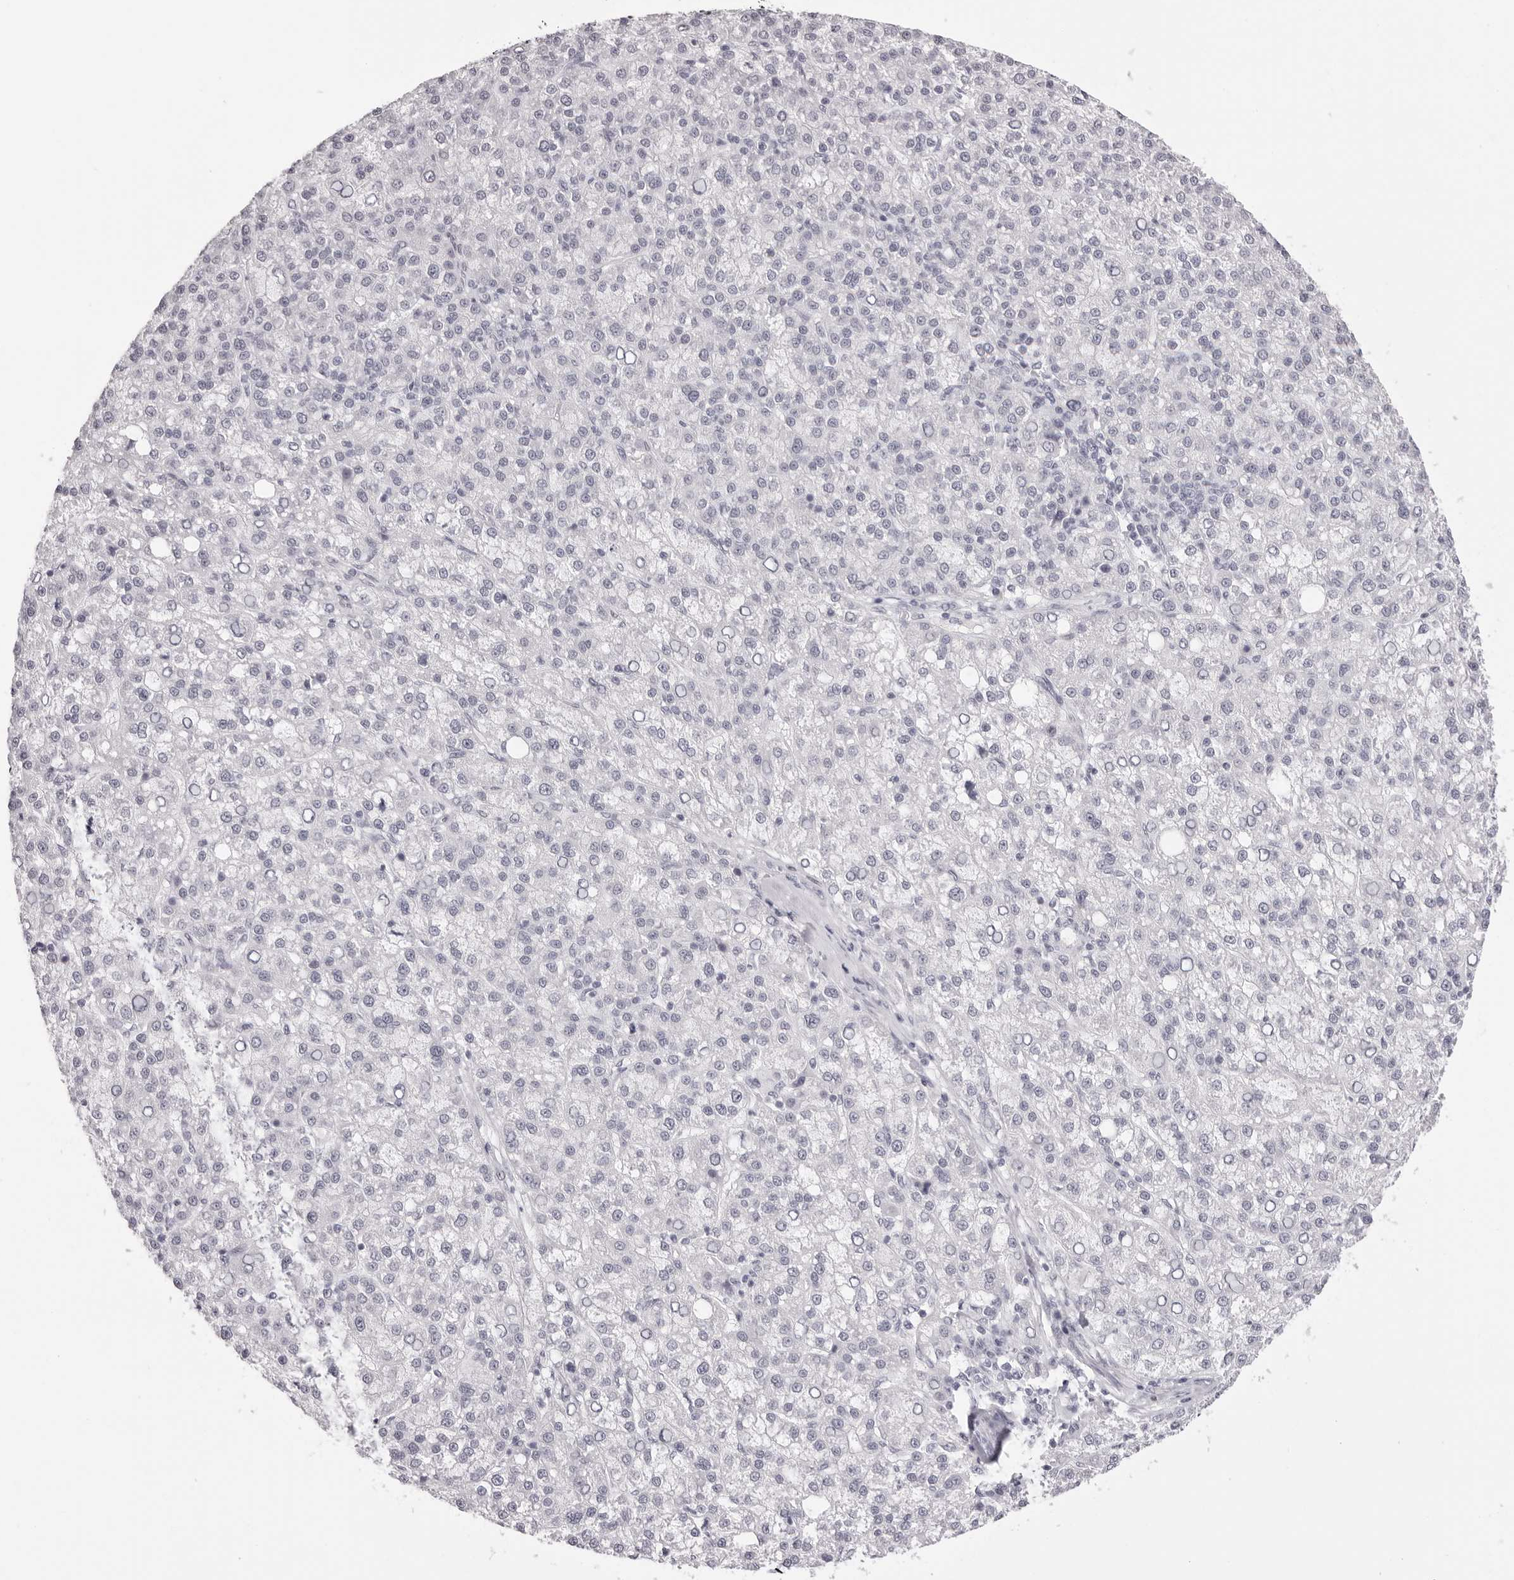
{"staining": {"intensity": "negative", "quantity": "none", "location": "none"}, "tissue": "liver cancer", "cell_type": "Tumor cells", "image_type": "cancer", "snomed": [{"axis": "morphology", "description": "Carcinoma, Hepatocellular, NOS"}, {"axis": "topography", "description": "Liver"}], "caption": "Liver cancer (hepatocellular carcinoma) was stained to show a protein in brown. There is no significant positivity in tumor cells.", "gene": "MAFK", "patient": {"sex": "female", "age": 58}}